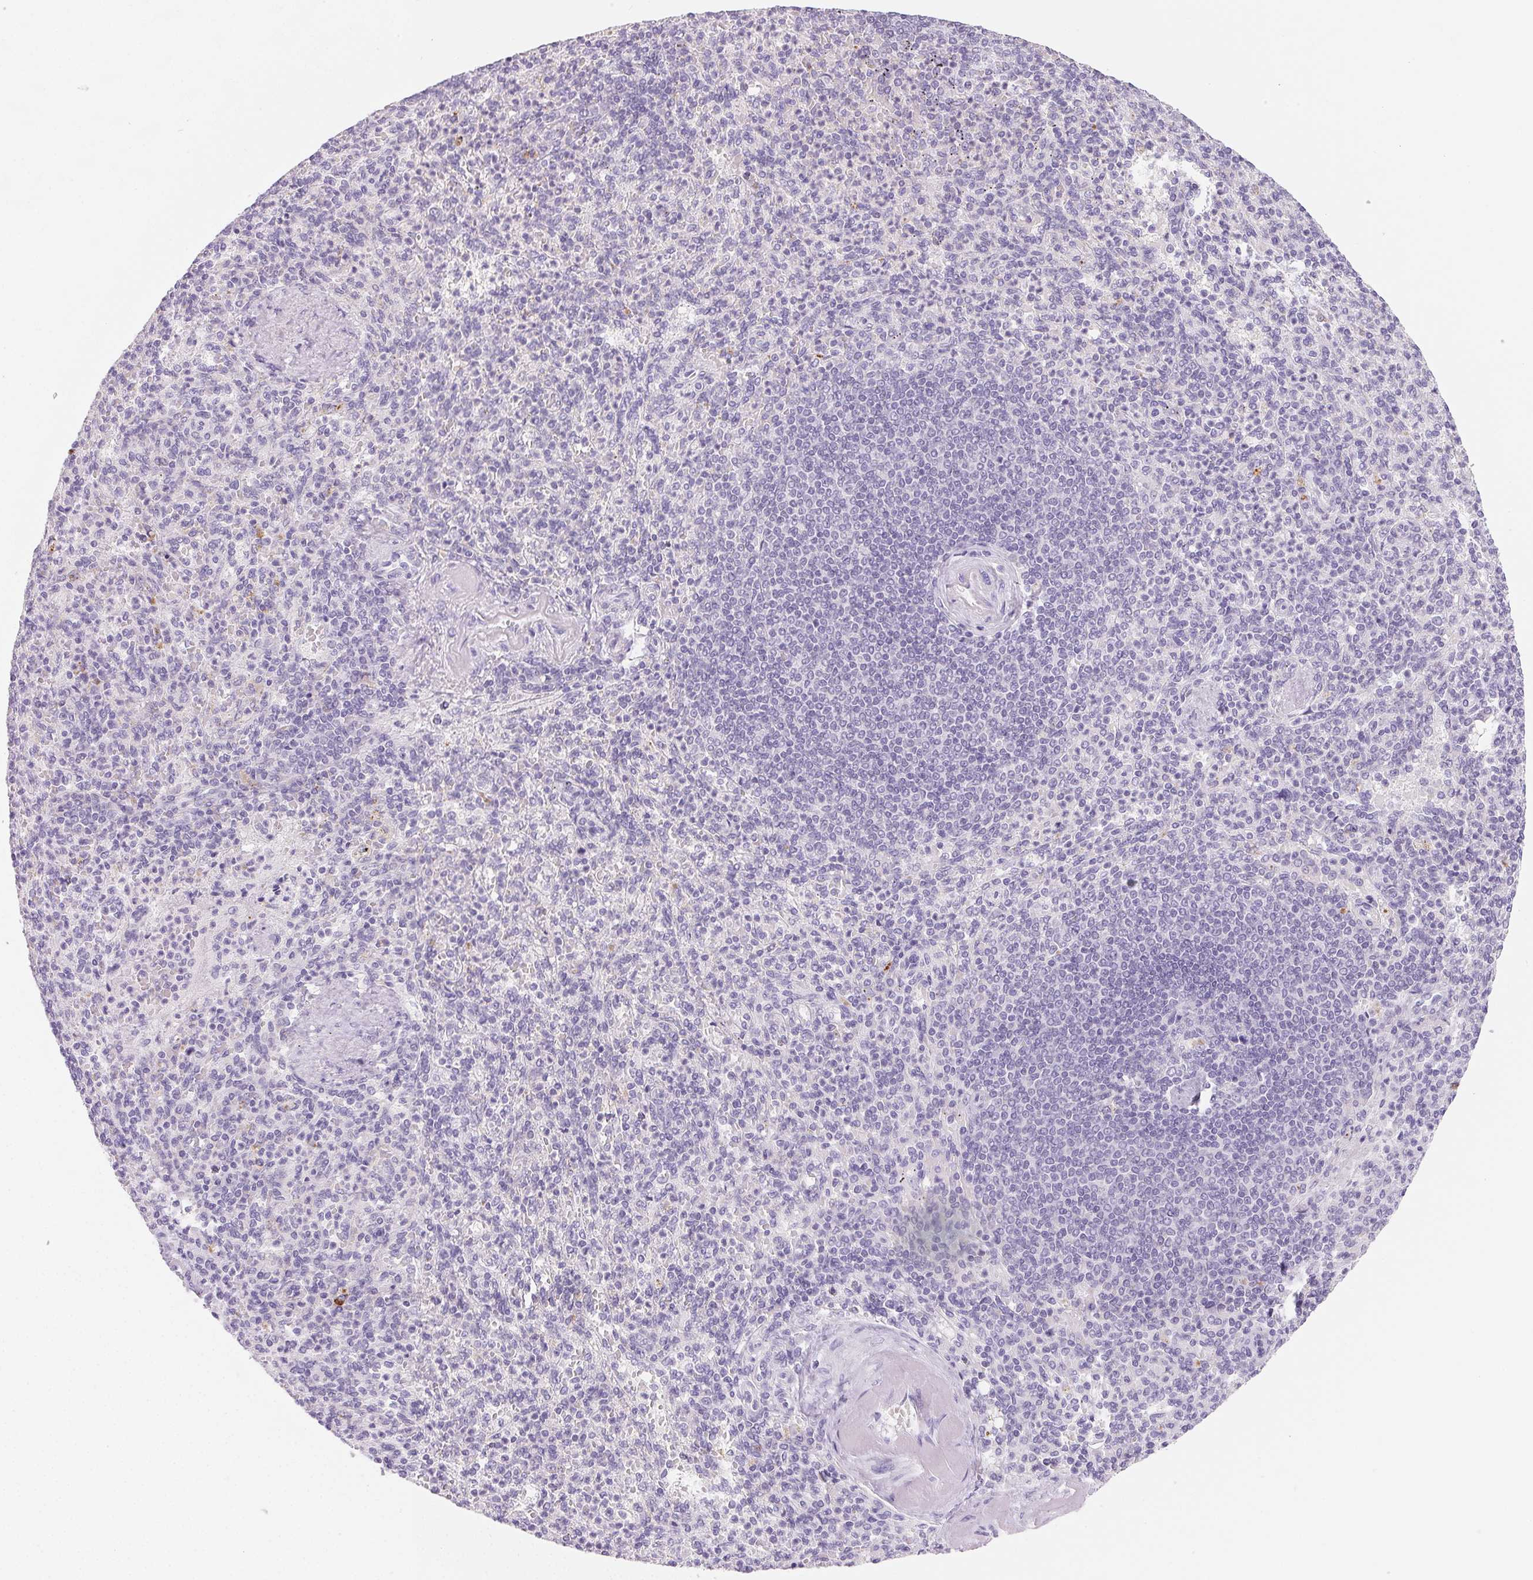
{"staining": {"intensity": "negative", "quantity": "none", "location": "none"}, "tissue": "spleen", "cell_type": "Cells in red pulp", "image_type": "normal", "snomed": [{"axis": "morphology", "description": "Normal tissue, NOS"}, {"axis": "topography", "description": "Spleen"}], "caption": "A high-resolution photomicrograph shows immunohistochemistry staining of normal spleen, which exhibits no significant positivity in cells in red pulp.", "gene": "SPACA5B", "patient": {"sex": "female", "age": 74}}